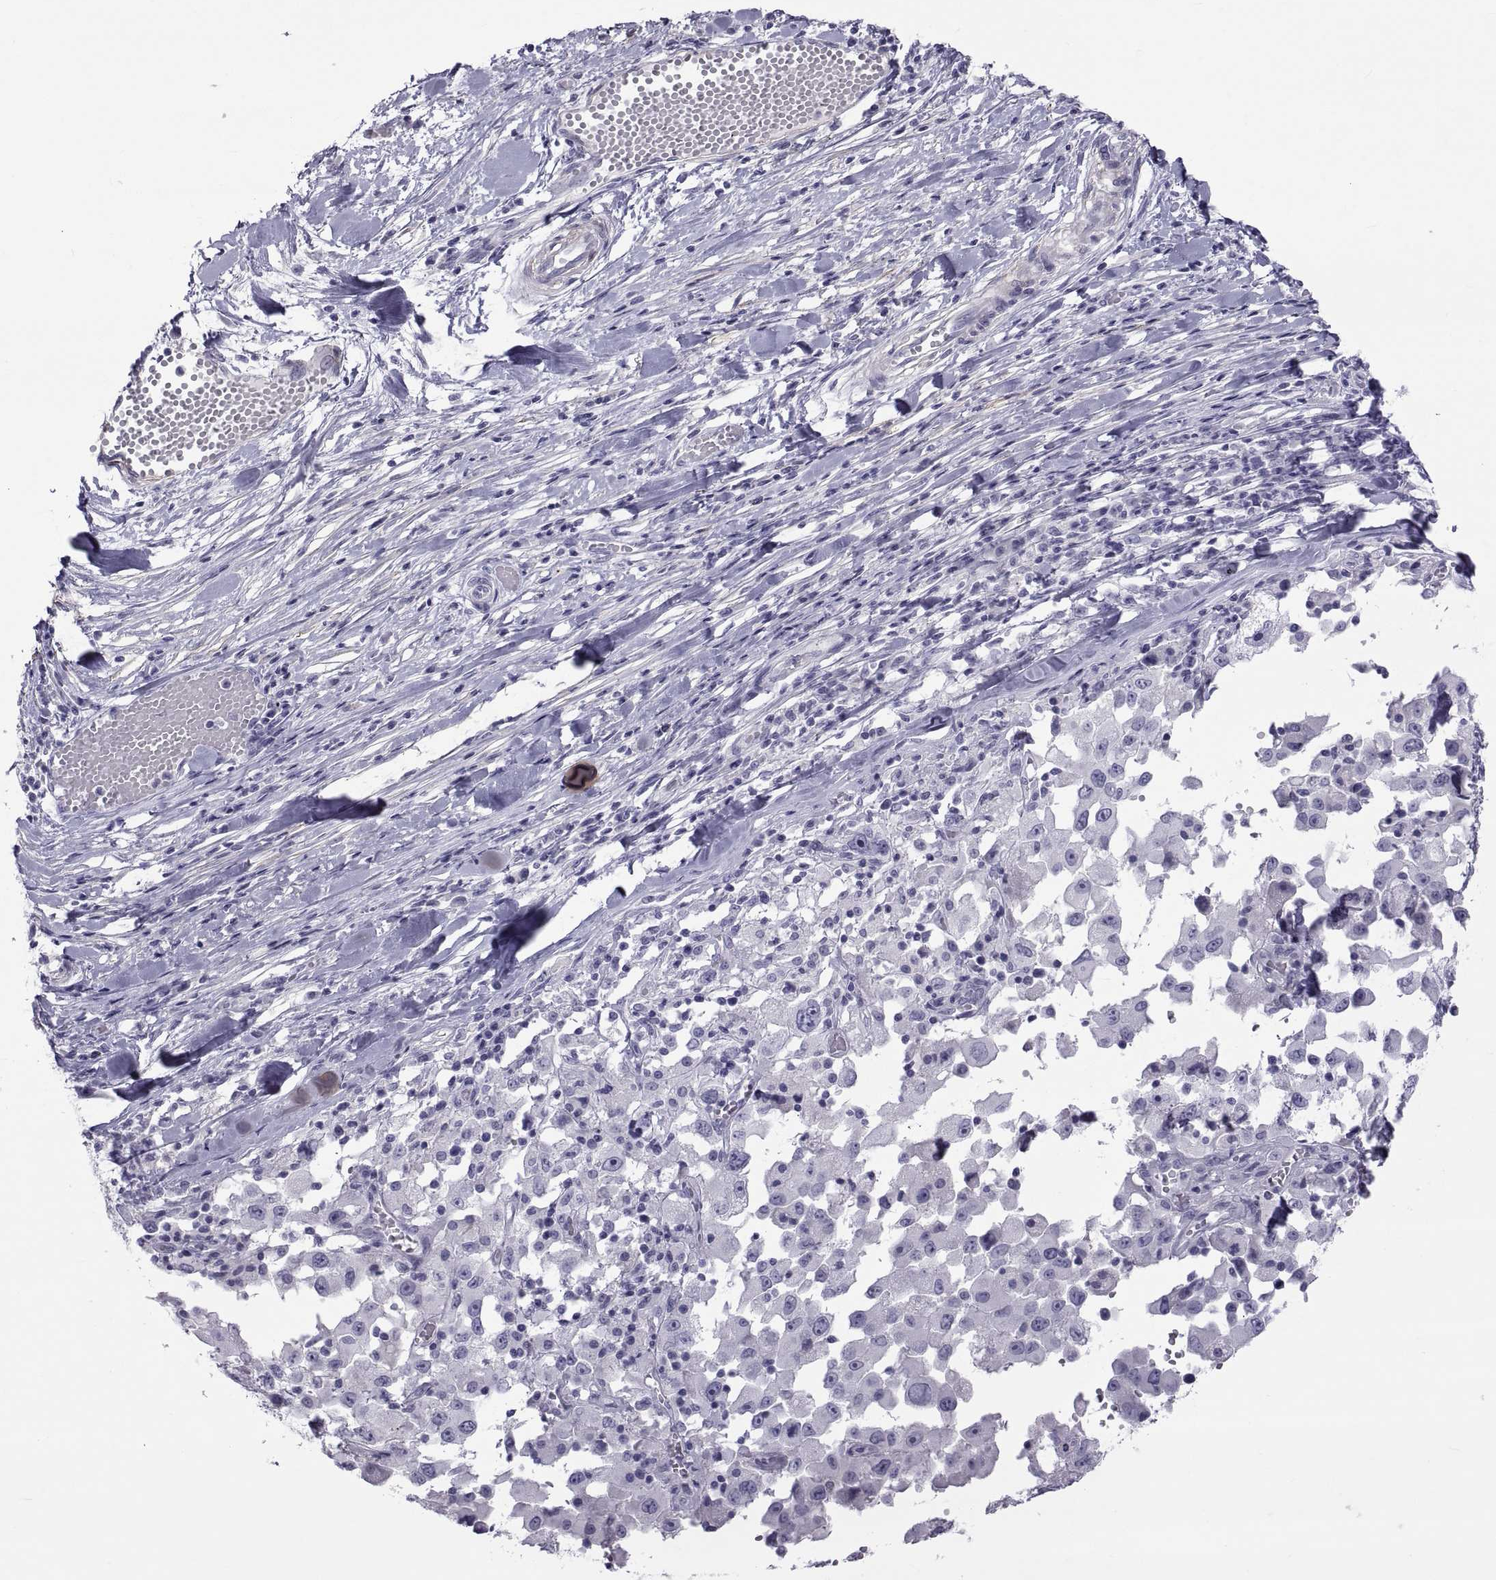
{"staining": {"intensity": "negative", "quantity": "none", "location": "none"}, "tissue": "melanoma", "cell_type": "Tumor cells", "image_type": "cancer", "snomed": [{"axis": "morphology", "description": "Malignant melanoma, Metastatic site"}, {"axis": "topography", "description": "Lymph node"}], "caption": "The image displays no significant staining in tumor cells of melanoma.", "gene": "MAGEB1", "patient": {"sex": "male", "age": 50}}